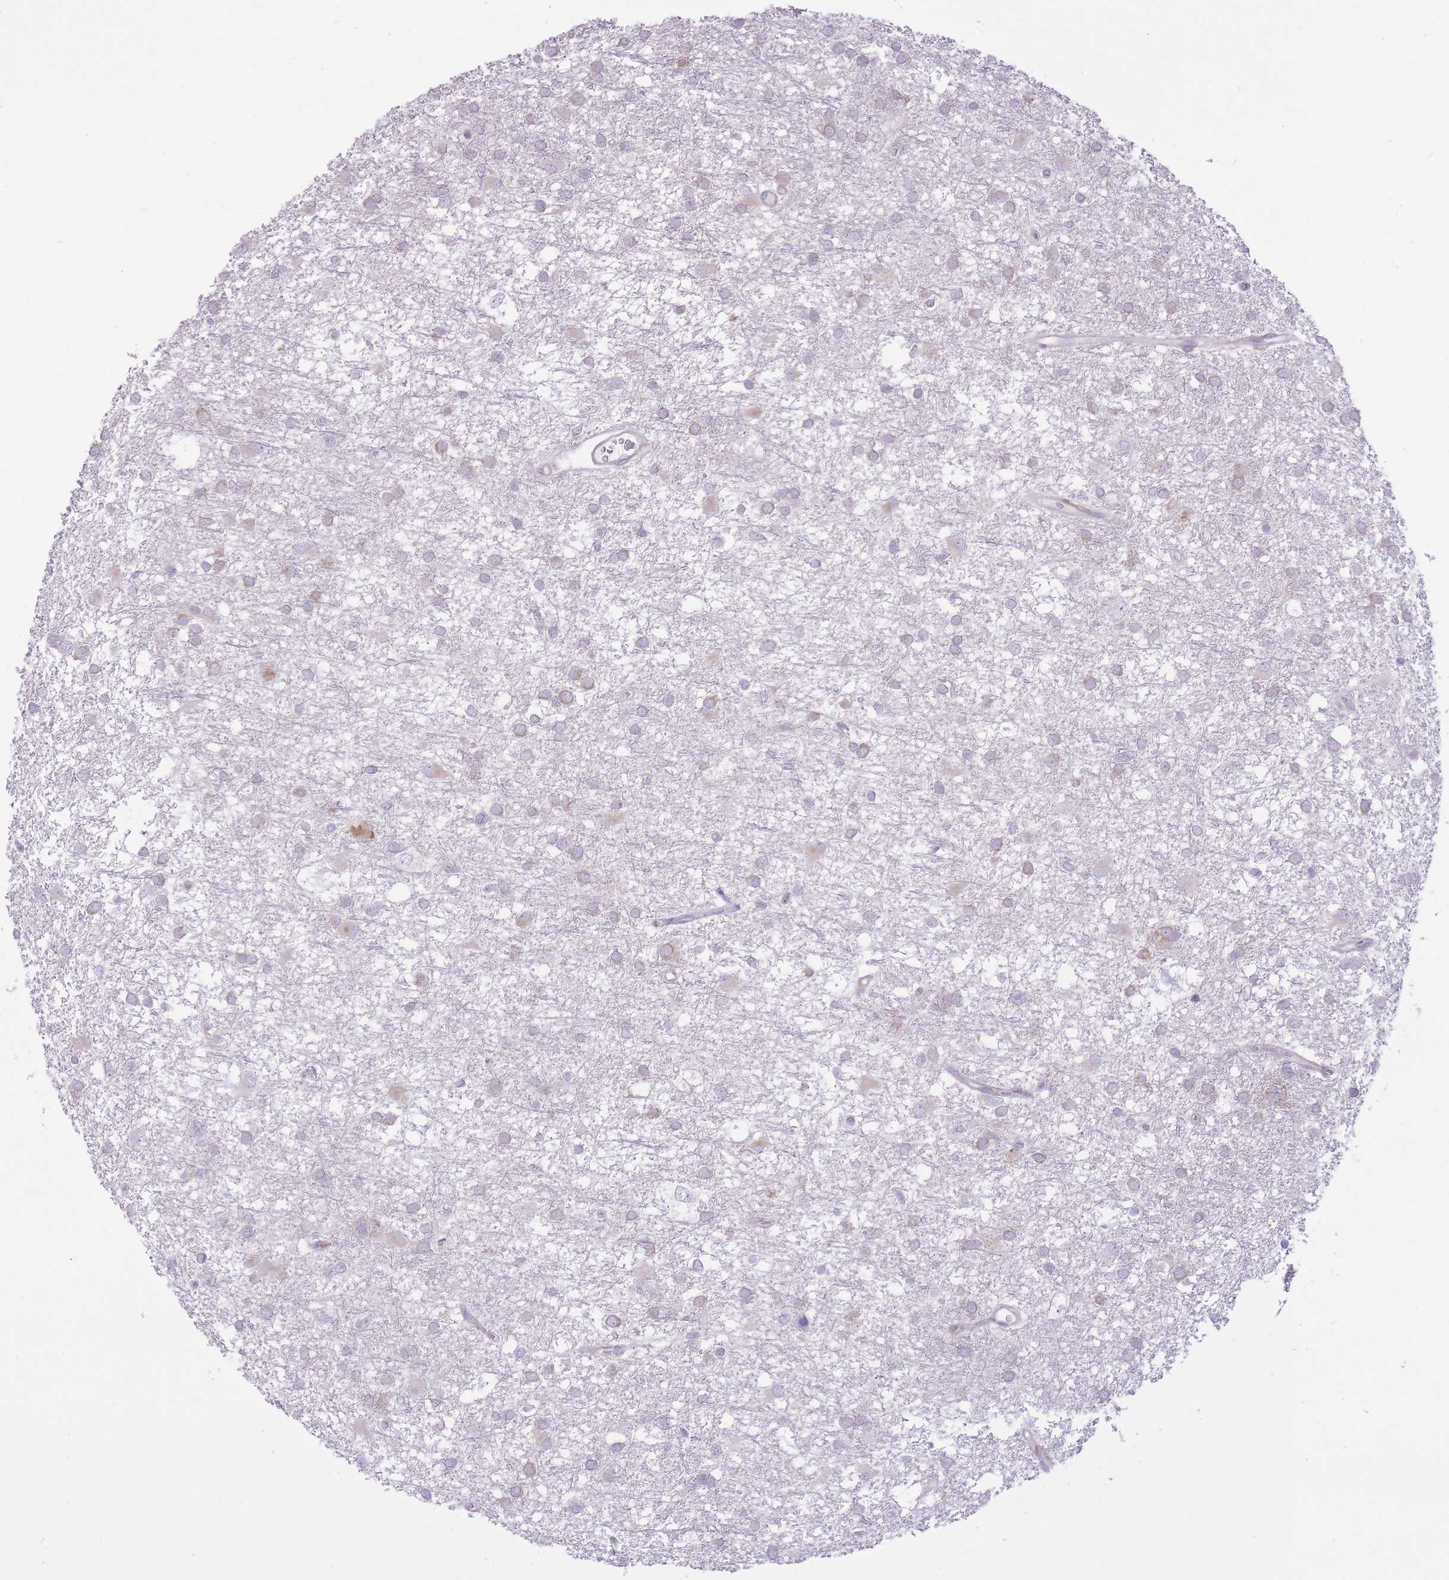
{"staining": {"intensity": "weak", "quantity": "<25%", "location": "cytoplasmic/membranous"}, "tissue": "glioma", "cell_type": "Tumor cells", "image_type": "cancer", "snomed": [{"axis": "morphology", "description": "Glioma, malignant, High grade"}, {"axis": "topography", "description": "Brain"}], "caption": "A histopathology image of malignant high-grade glioma stained for a protein reveals no brown staining in tumor cells.", "gene": "ZNF501", "patient": {"sex": "male", "age": 61}}